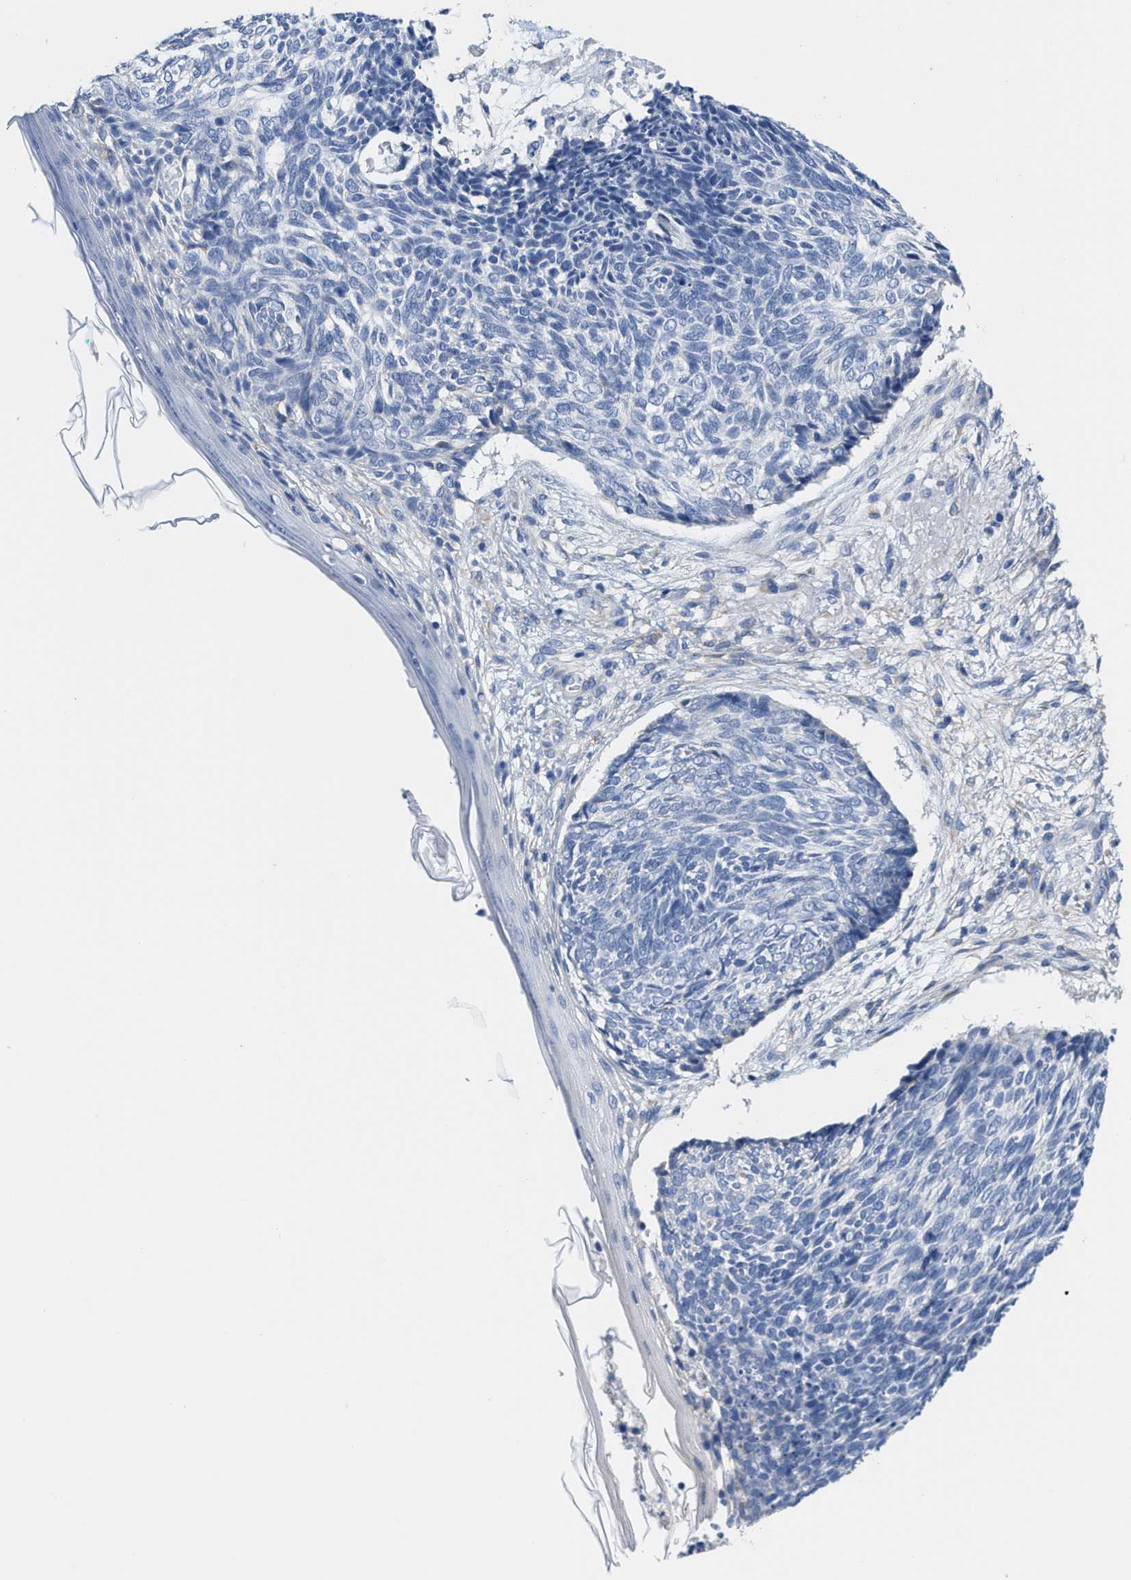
{"staining": {"intensity": "negative", "quantity": "none", "location": "none"}, "tissue": "skin cancer", "cell_type": "Tumor cells", "image_type": "cancer", "snomed": [{"axis": "morphology", "description": "Basal cell carcinoma"}, {"axis": "topography", "description": "Skin"}], "caption": "Skin cancer (basal cell carcinoma) was stained to show a protein in brown. There is no significant staining in tumor cells. (Brightfield microscopy of DAB immunohistochemistry (IHC) at high magnification).", "gene": "DSCAM", "patient": {"sex": "female", "age": 84}}